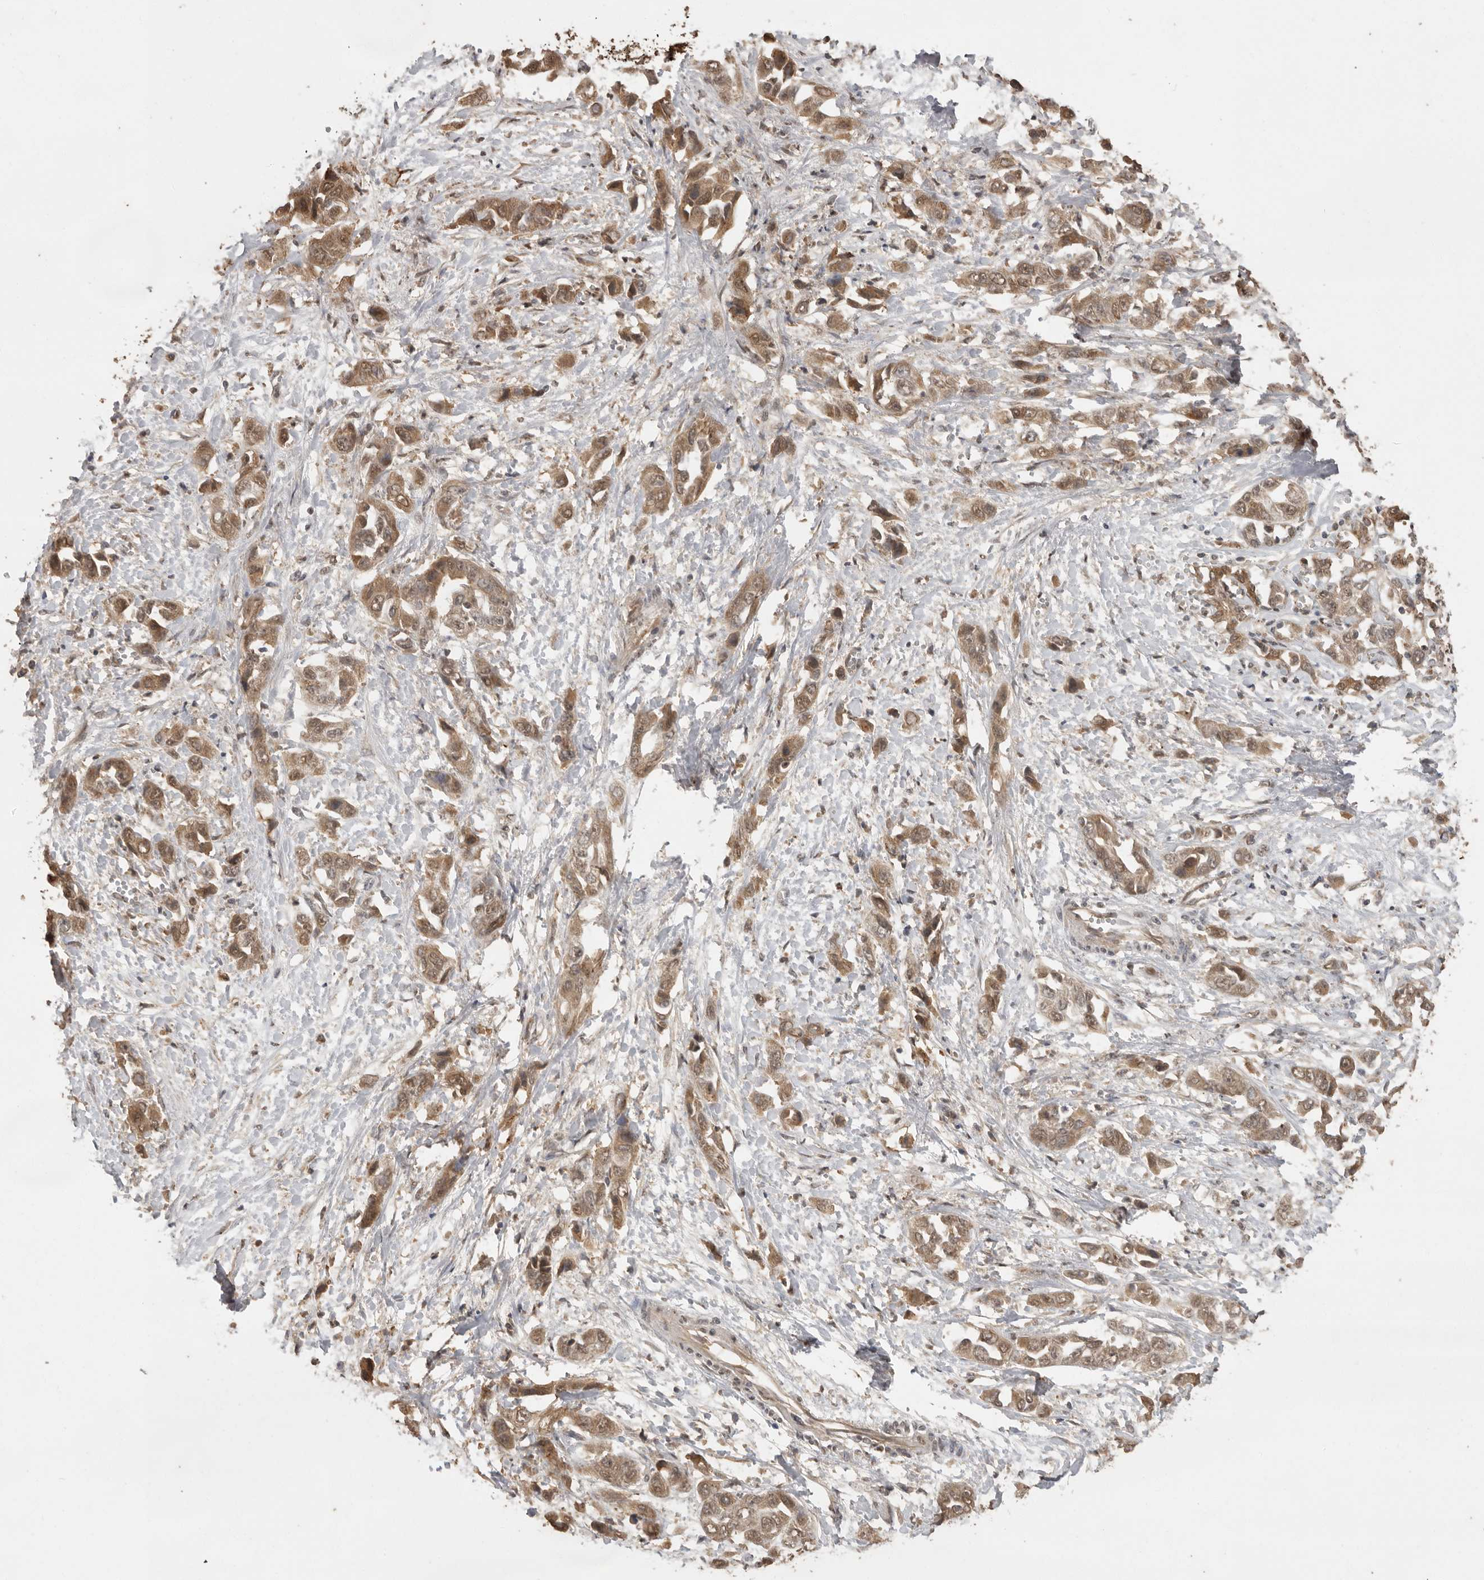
{"staining": {"intensity": "moderate", "quantity": ">75%", "location": "cytoplasmic/membranous,nuclear"}, "tissue": "liver cancer", "cell_type": "Tumor cells", "image_type": "cancer", "snomed": [{"axis": "morphology", "description": "Cholangiocarcinoma"}, {"axis": "topography", "description": "Liver"}], "caption": "Human liver cholangiocarcinoma stained for a protein (brown) shows moderate cytoplasmic/membranous and nuclear positive staining in approximately >75% of tumor cells.", "gene": "JAG2", "patient": {"sex": "female", "age": 52}}